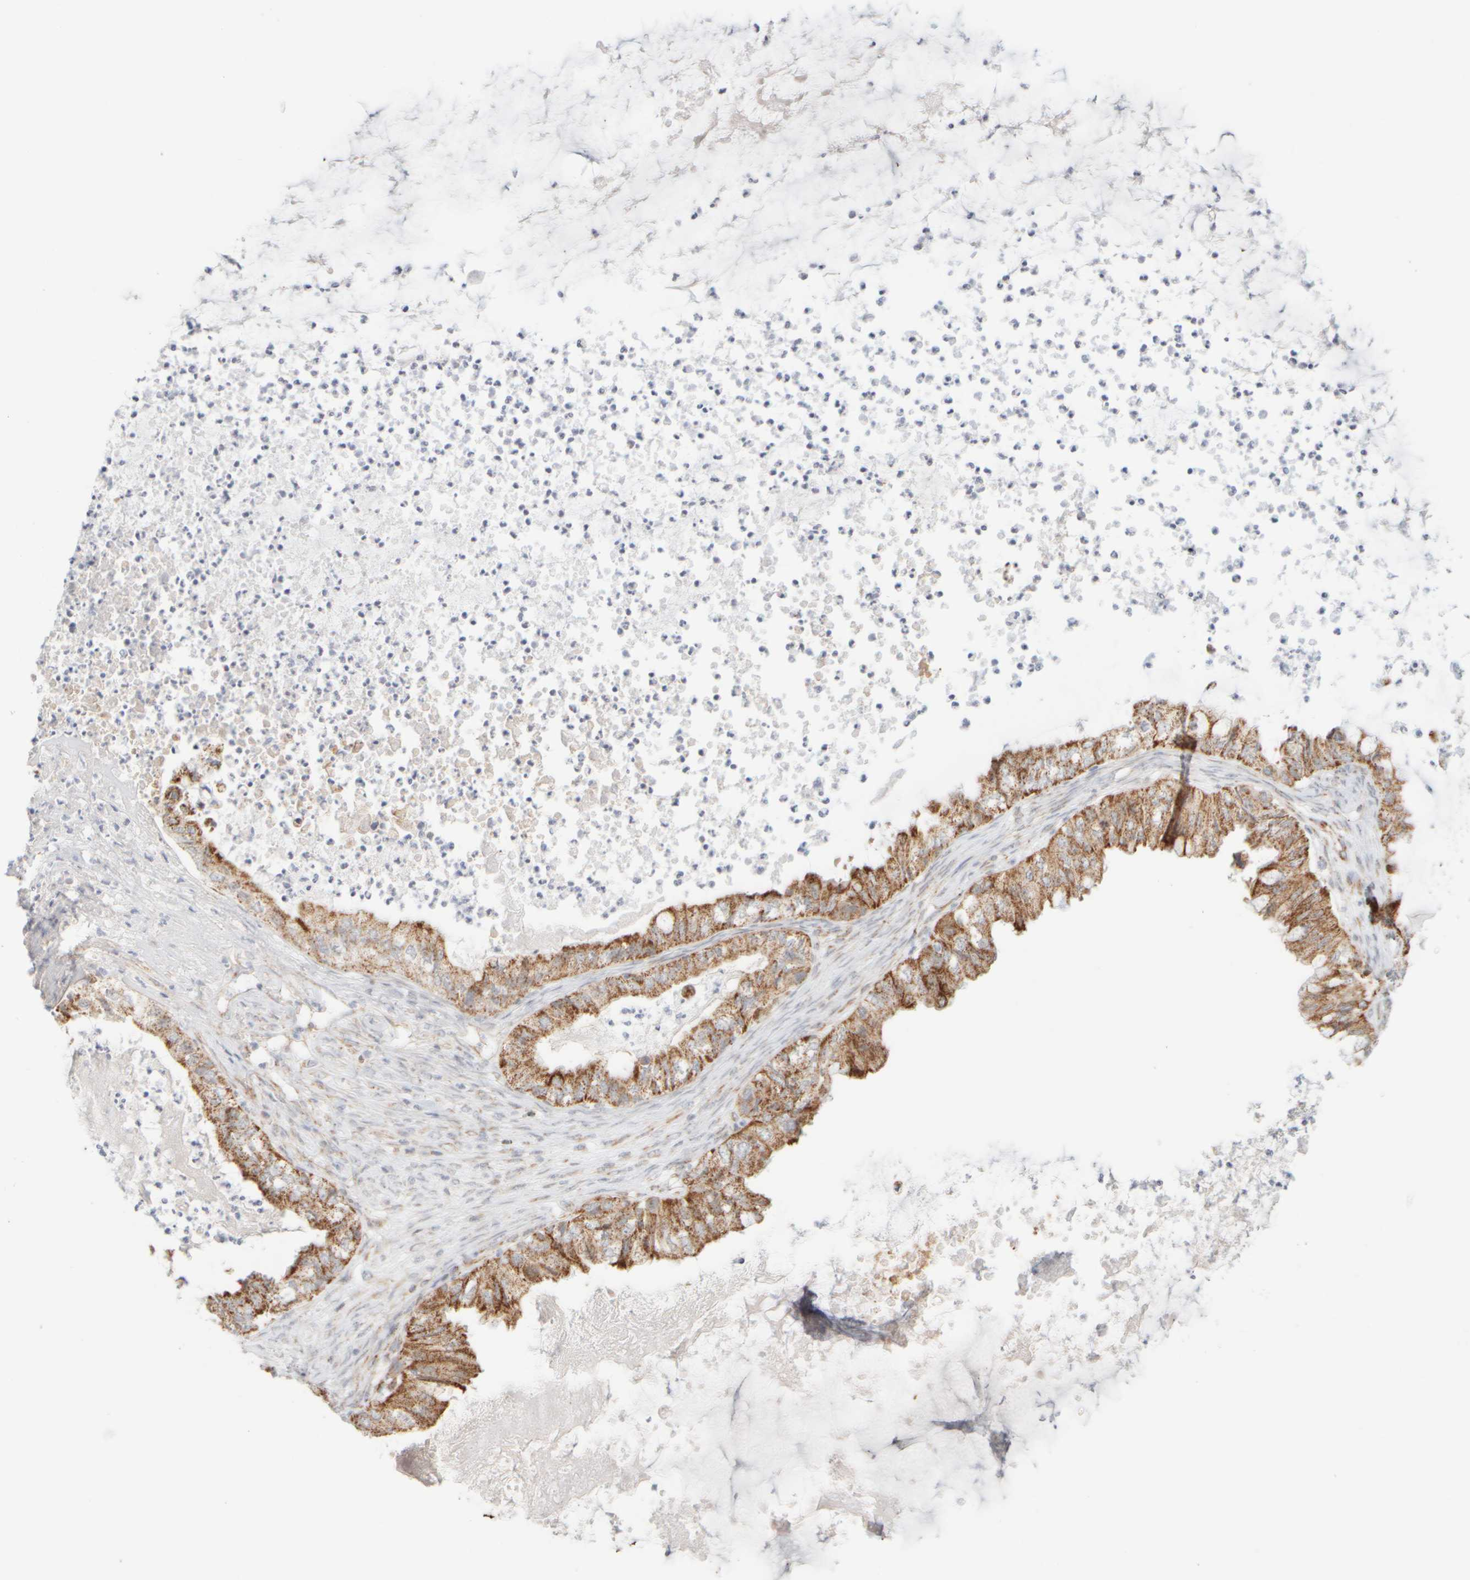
{"staining": {"intensity": "moderate", "quantity": ">75%", "location": "cytoplasmic/membranous"}, "tissue": "ovarian cancer", "cell_type": "Tumor cells", "image_type": "cancer", "snomed": [{"axis": "morphology", "description": "Cystadenocarcinoma, mucinous, NOS"}, {"axis": "topography", "description": "Ovary"}], "caption": "Tumor cells reveal moderate cytoplasmic/membranous staining in approximately >75% of cells in mucinous cystadenocarcinoma (ovarian). Ihc stains the protein of interest in brown and the nuclei are stained blue.", "gene": "PPM1K", "patient": {"sex": "female", "age": 80}}